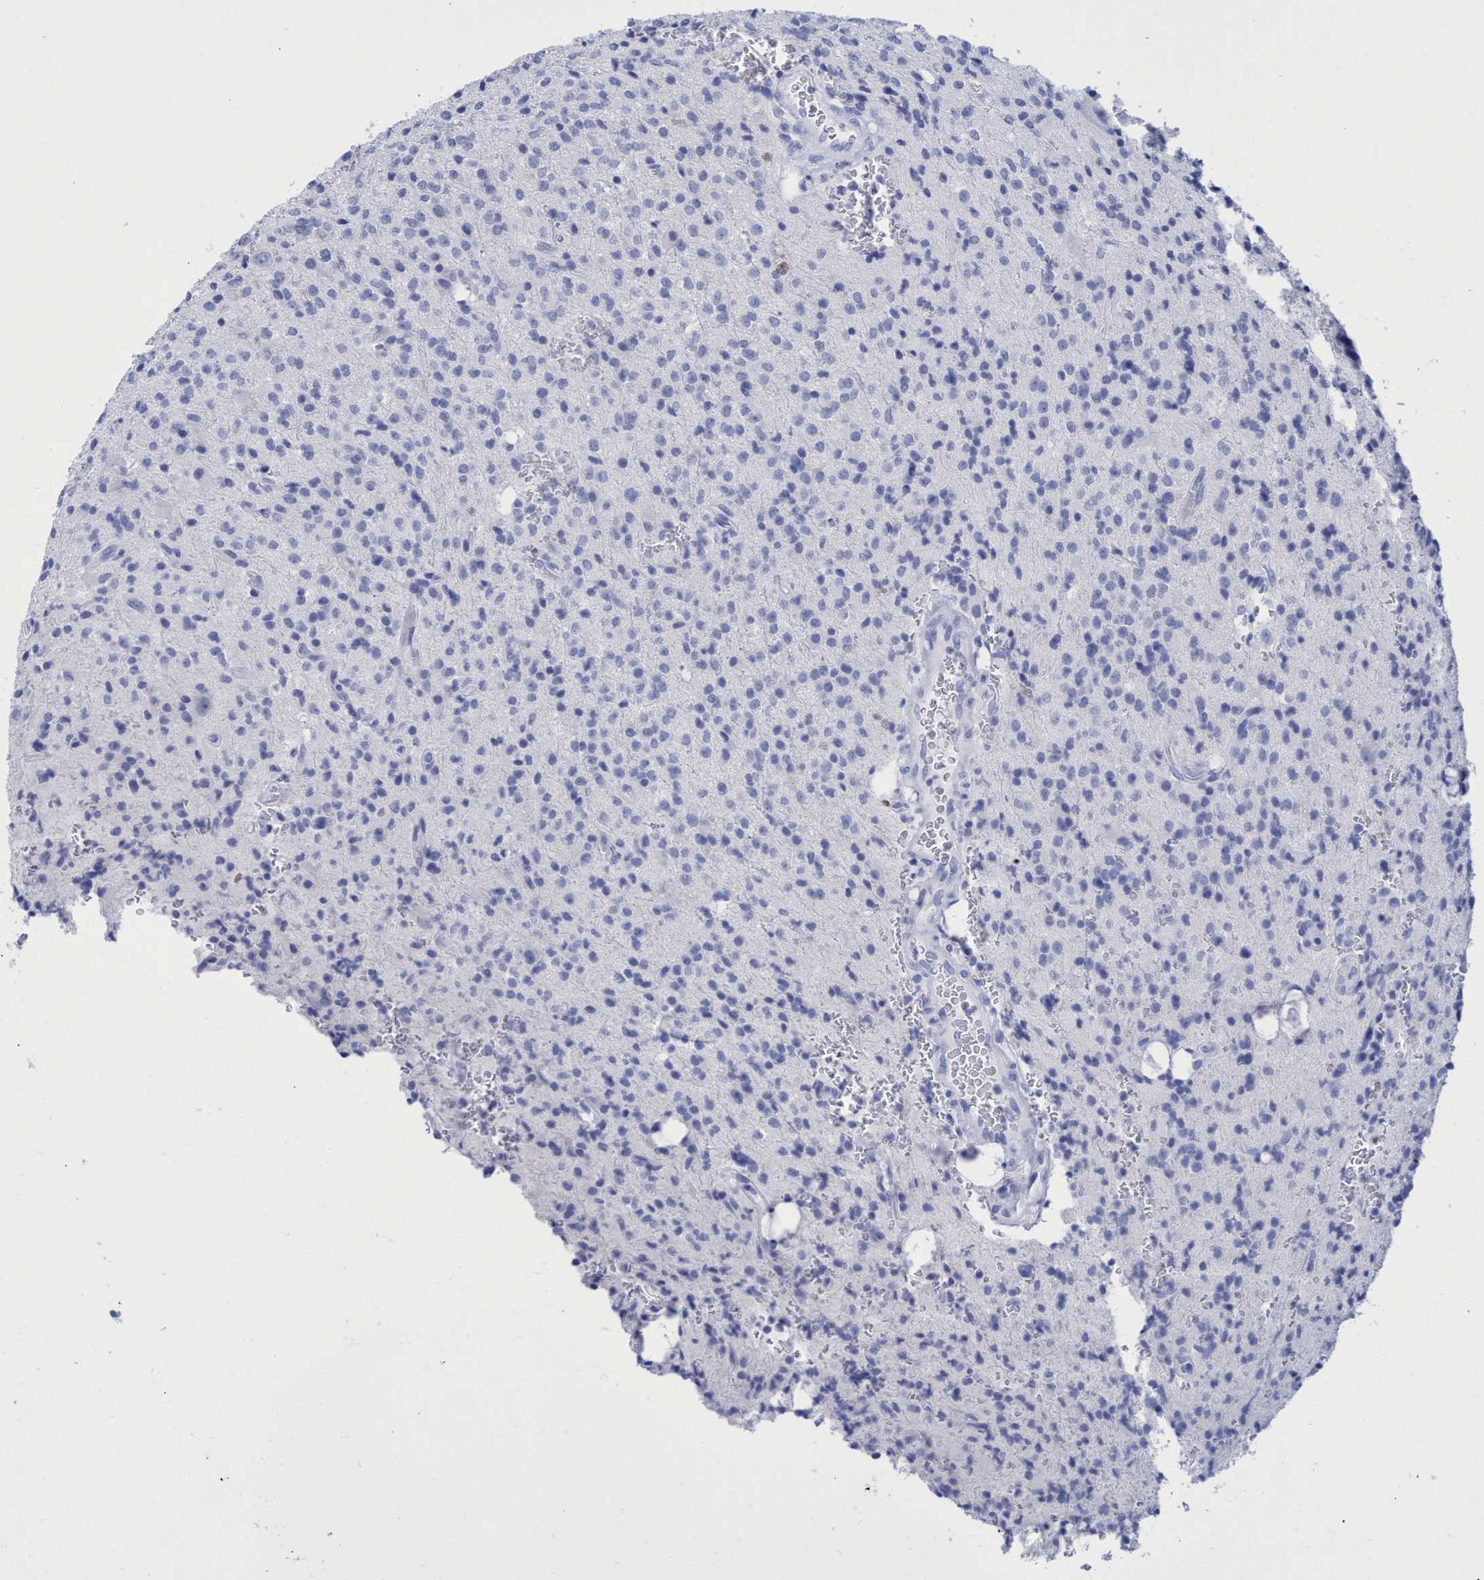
{"staining": {"intensity": "negative", "quantity": "none", "location": "none"}, "tissue": "glioma", "cell_type": "Tumor cells", "image_type": "cancer", "snomed": [{"axis": "morphology", "description": "Glioma, malignant, High grade"}, {"axis": "topography", "description": "Brain"}], "caption": "Histopathology image shows no protein staining in tumor cells of glioma tissue.", "gene": "INSL6", "patient": {"sex": "male", "age": 34}}